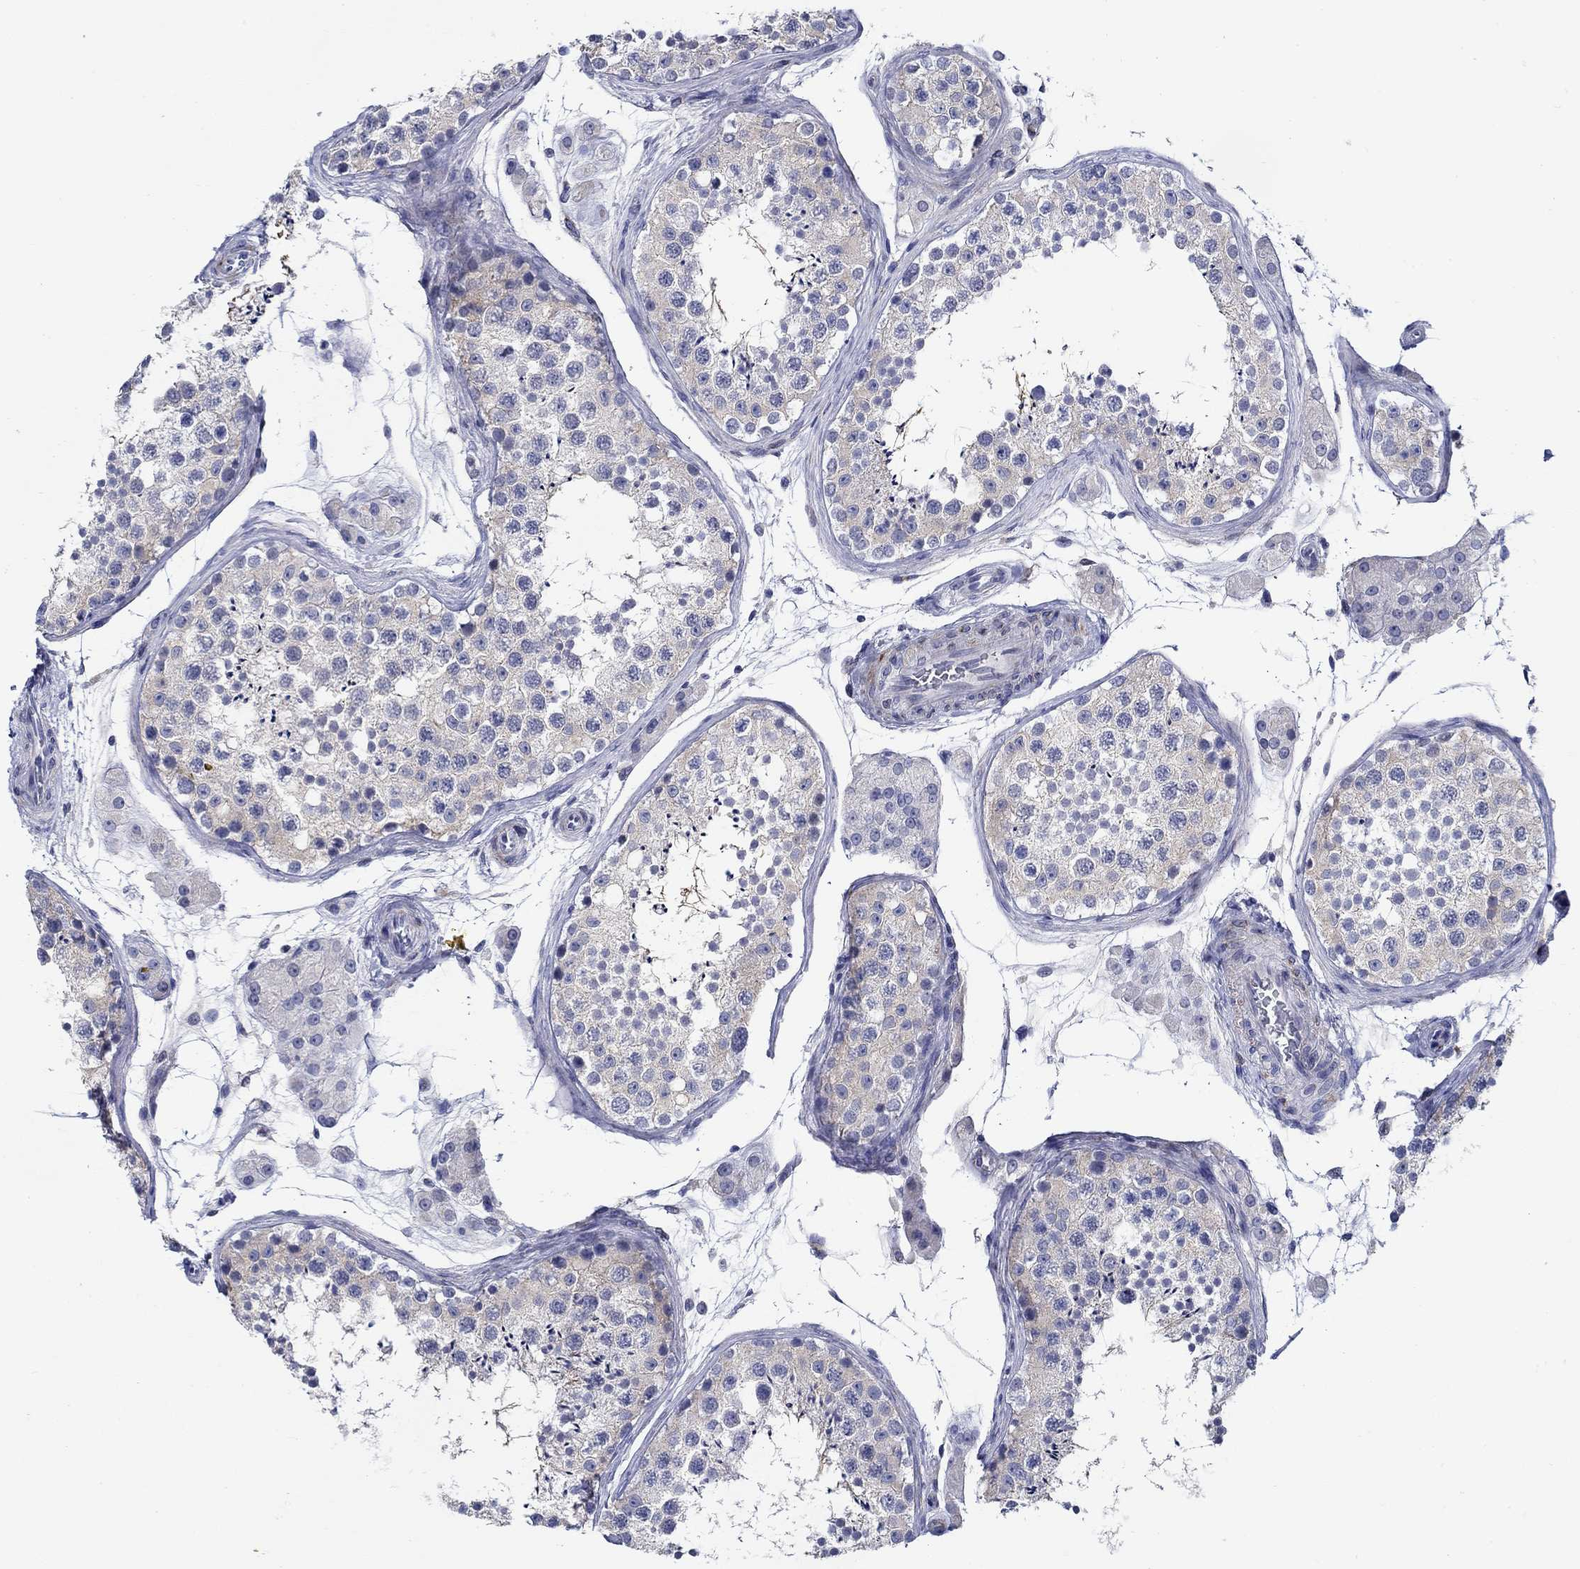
{"staining": {"intensity": "weak", "quantity": "<25%", "location": "cytoplasmic/membranous"}, "tissue": "testis", "cell_type": "Cells in seminiferous ducts", "image_type": "normal", "snomed": [{"axis": "morphology", "description": "Normal tissue, NOS"}, {"axis": "topography", "description": "Testis"}], "caption": "Photomicrograph shows no significant protein staining in cells in seminiferous ducts of unremarkable testis. (IHC, brightfield microscopy, high magnification).", "gene": "MC2R", "patient": {"sex": "male", "age": 41}}